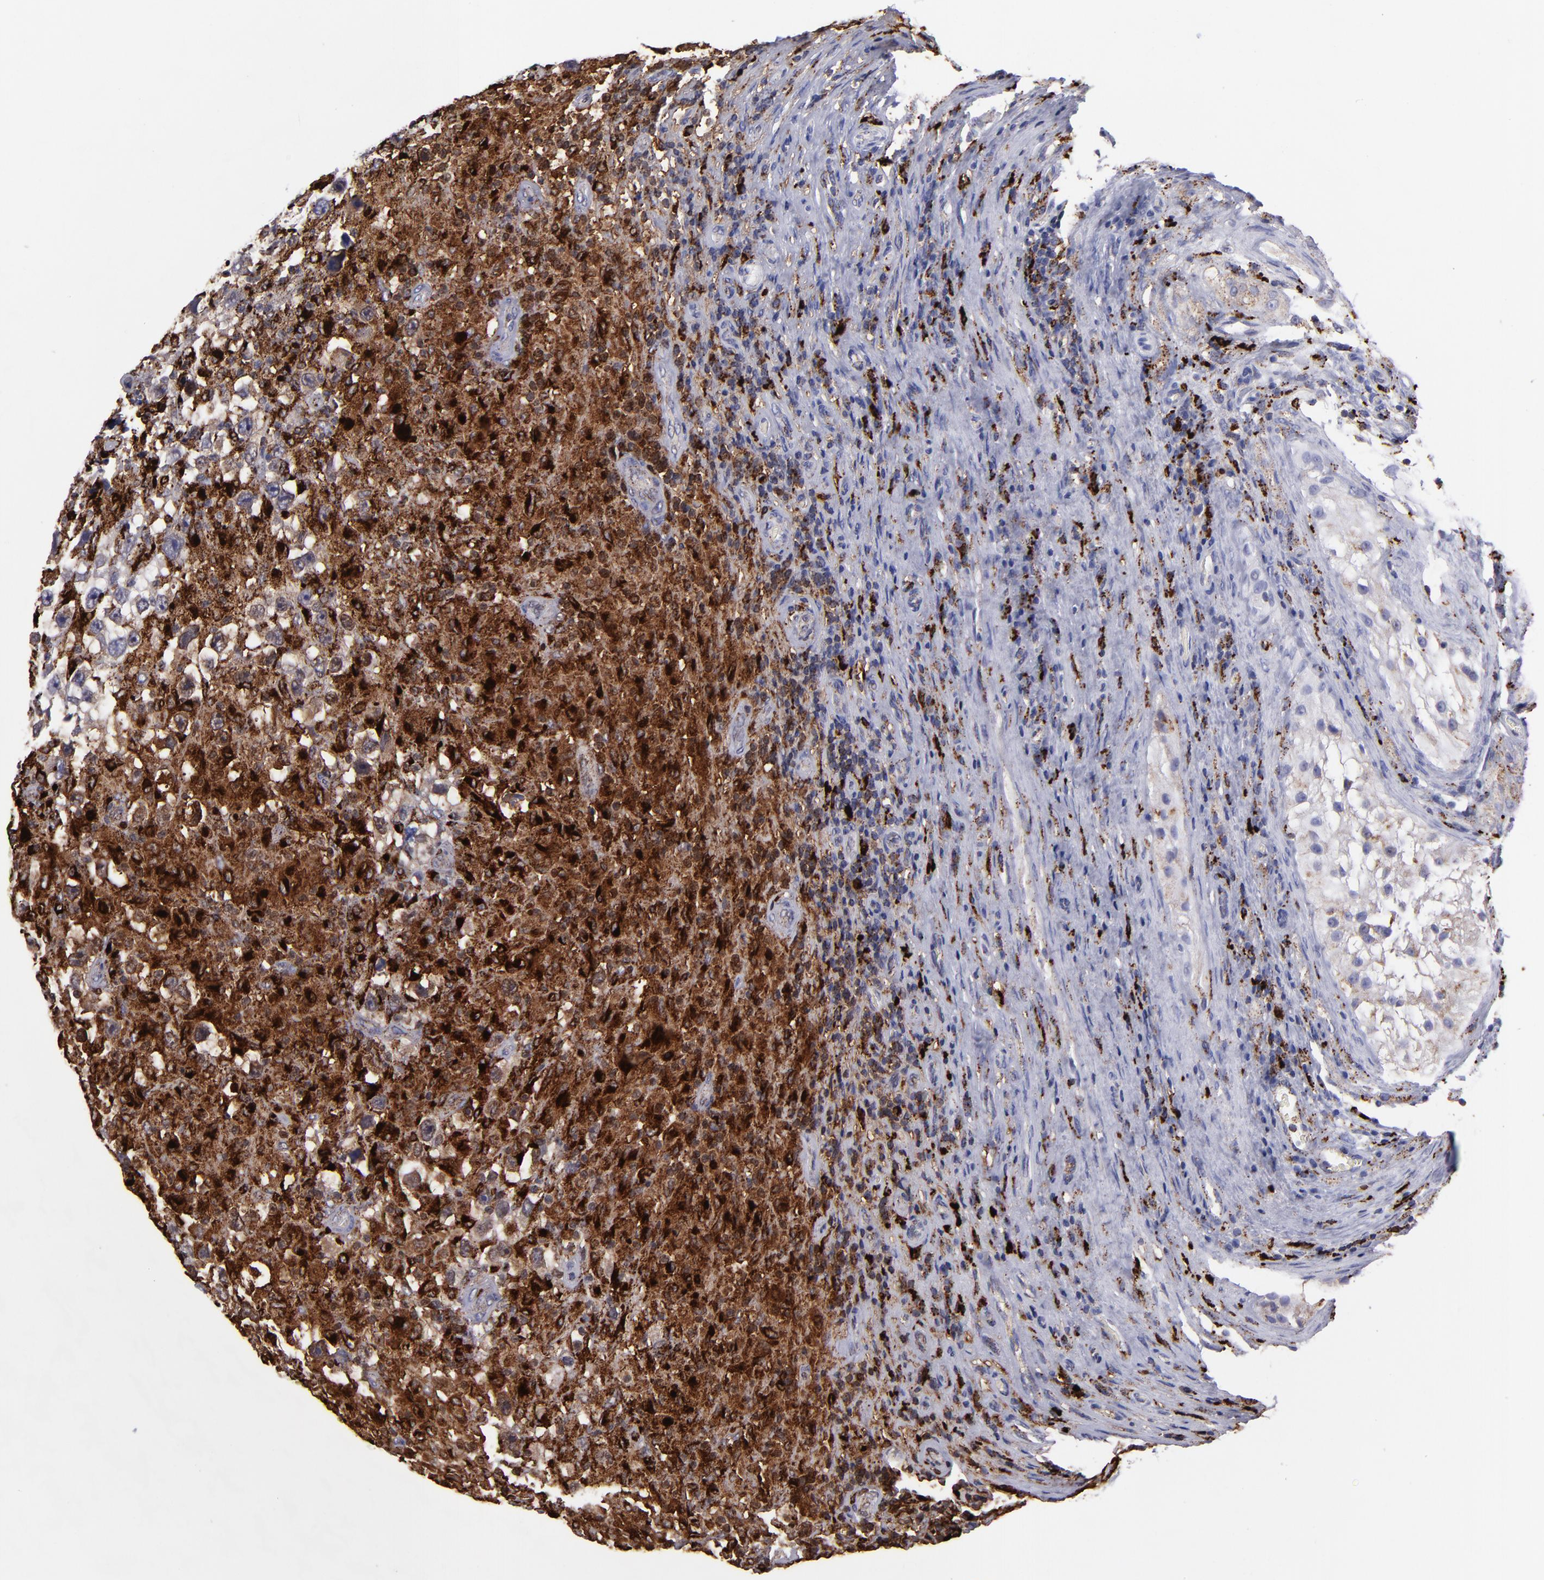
{"staining": {"intensity": "strong", "quantity": ">75%", "location": "cytoplasmic/membranous"}, "tissue": "testis cancer", "cell_type": "Tumor cells", "image_type": "cancer", "snomed": [{"axis": "morphology", "description": "Seminoma, NOS"}, {"axis": "topography", "description": "Testis"}], "caption": "A histopathology image of testis cancer stained for a protein exhibits strong cytoplasmic/membranous brown staining in tumor cells.", "gene": "CTSS", "patient": {"sex": "male", "age": 34}}